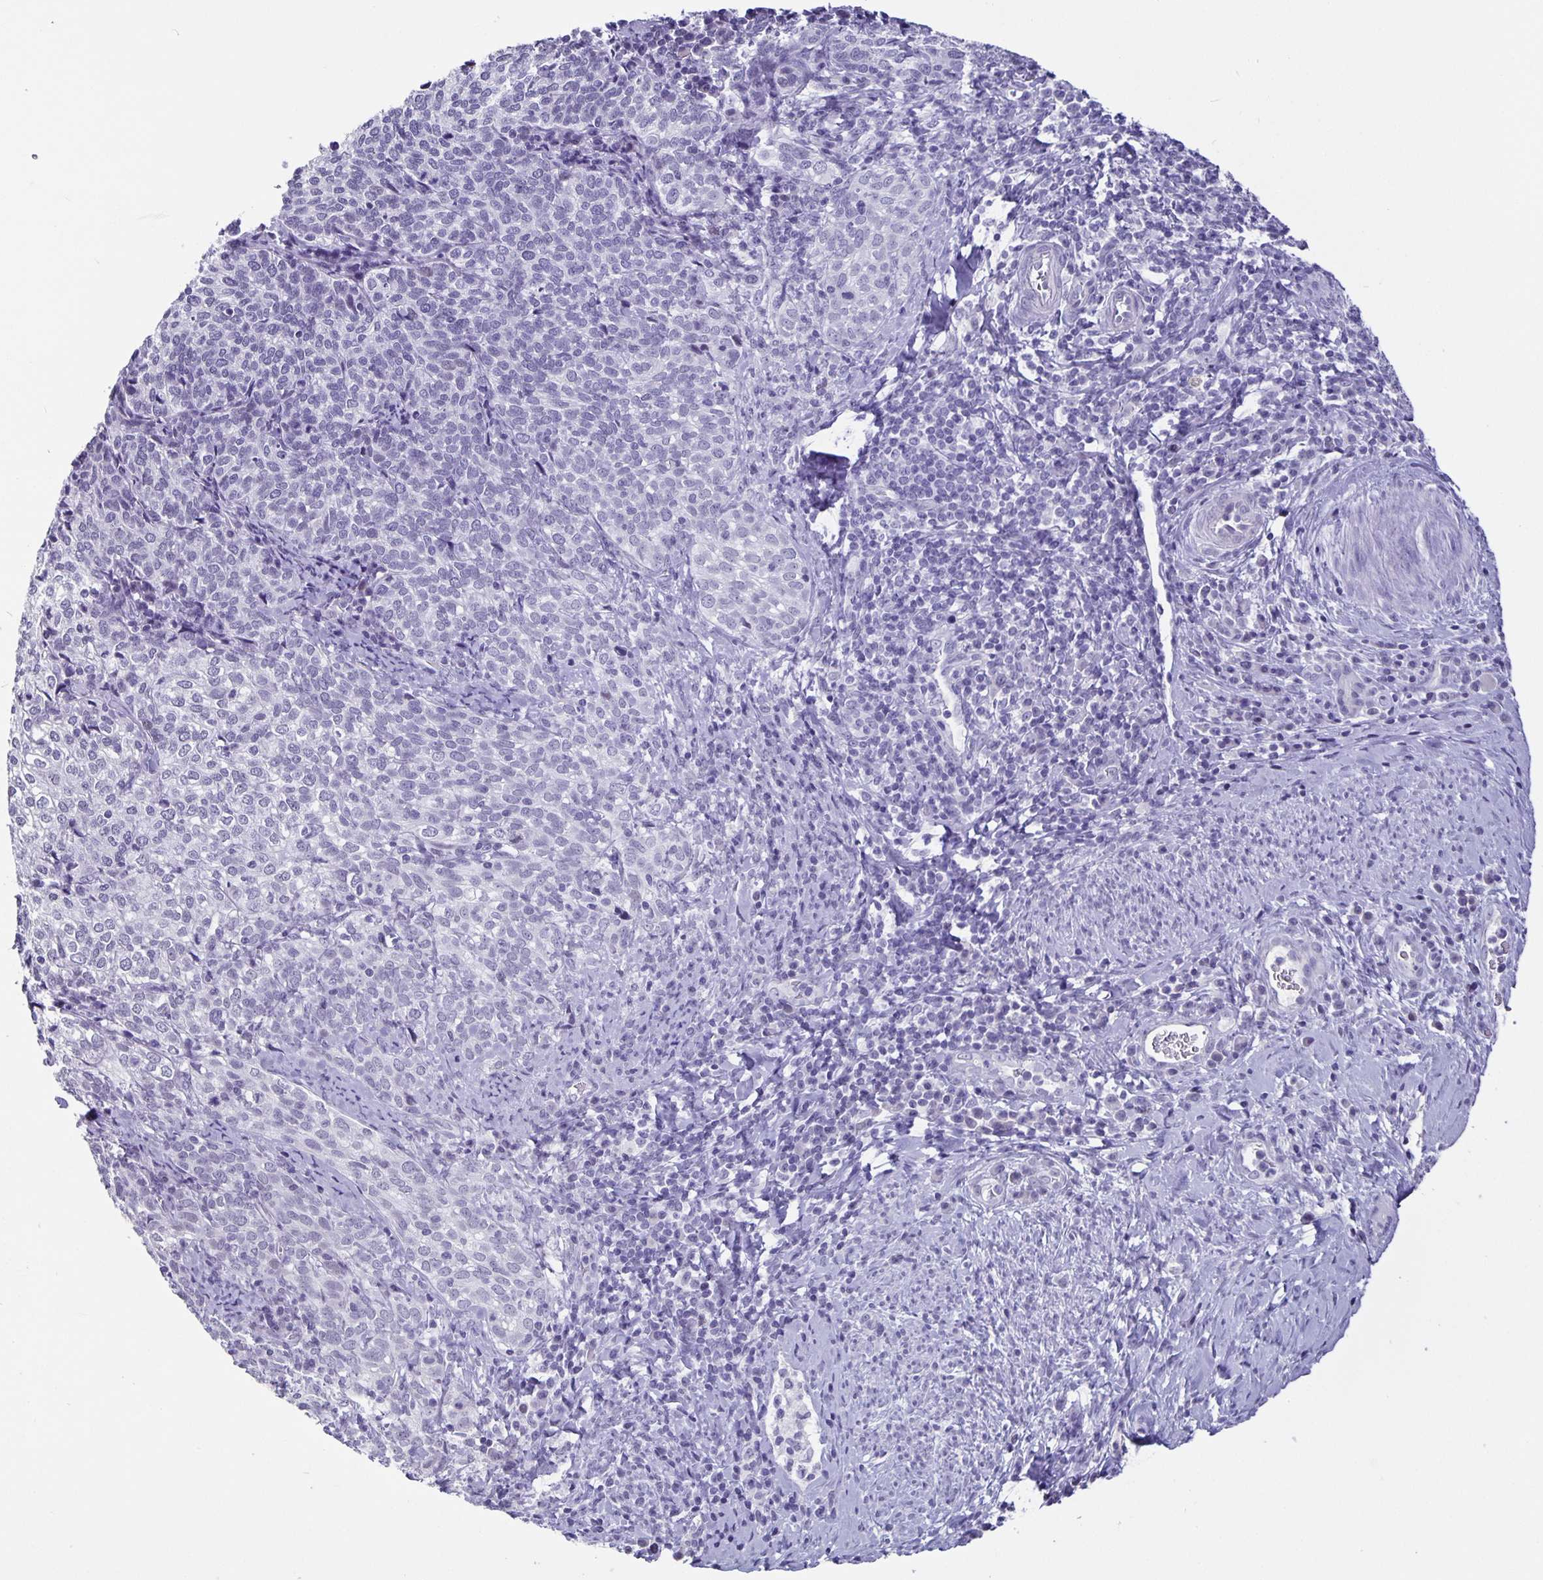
{"staining": {"intensity": "negative", "quantity": "none", "location": "none"}, "tissue": "cervical cancer", "cell_type": "Tumor cells", "image_type": "cancer", "snomed": [{"axis": "morphology", "description": "Normal tissue, NOS"}, {"axis": "morphology", "description": "Squamous cell carcinoma, NOS"}, {"axis": "topography", "description": "Vagina"}, {"axis": "topography", "description": "Cervix"}], "caption": "This is a image of IHC staining of cervical cancer (squamous cell carcinoma), which shows no staining in tumor cells.", "gene": "OLIG2", "patient": {"sex": "female", "age": 45}}